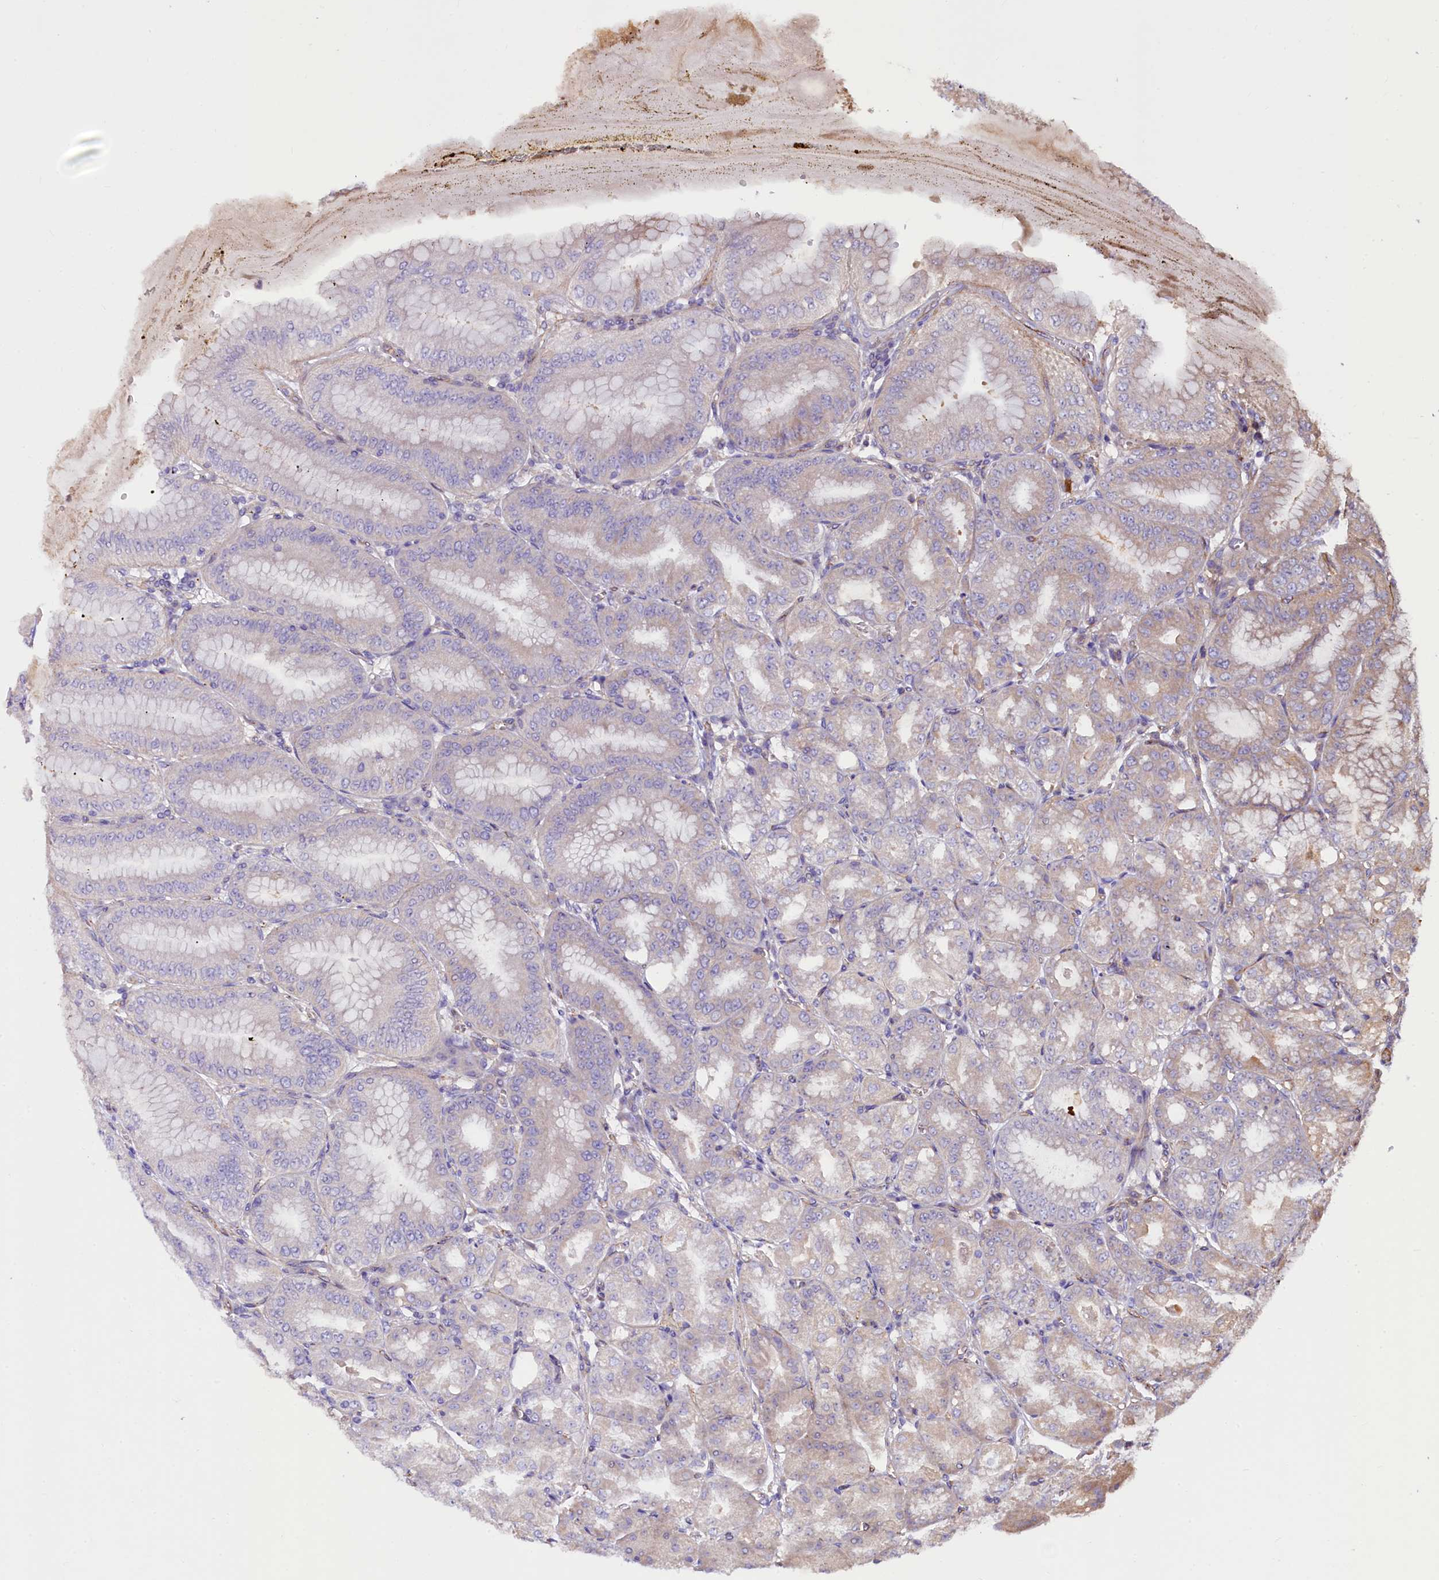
{"staining": {"intensity": "moderate", "quantity": "<25%", "location": "cytoplasmic/membranous"}, "tissue": "stomach", "cell_type": "Glandular cells", "image_type": "normal", "snomed": [{"axis": "morphology", "description": "Normal tissue, NOS"}, {"axis": "topography", "description": "Stomach, lower"}], "caption": "Stomach stained with immunohistochemistry exhibits moderate cytoplasmic/membranous expression in about <25% of glandular cells. (DAB (3,3'-diaminobenzidine) IHC, brown staining for protein, blue staining for nuclei).", "gene": "KLHDC4", "patient": {"sex": "male", "age": 71}}